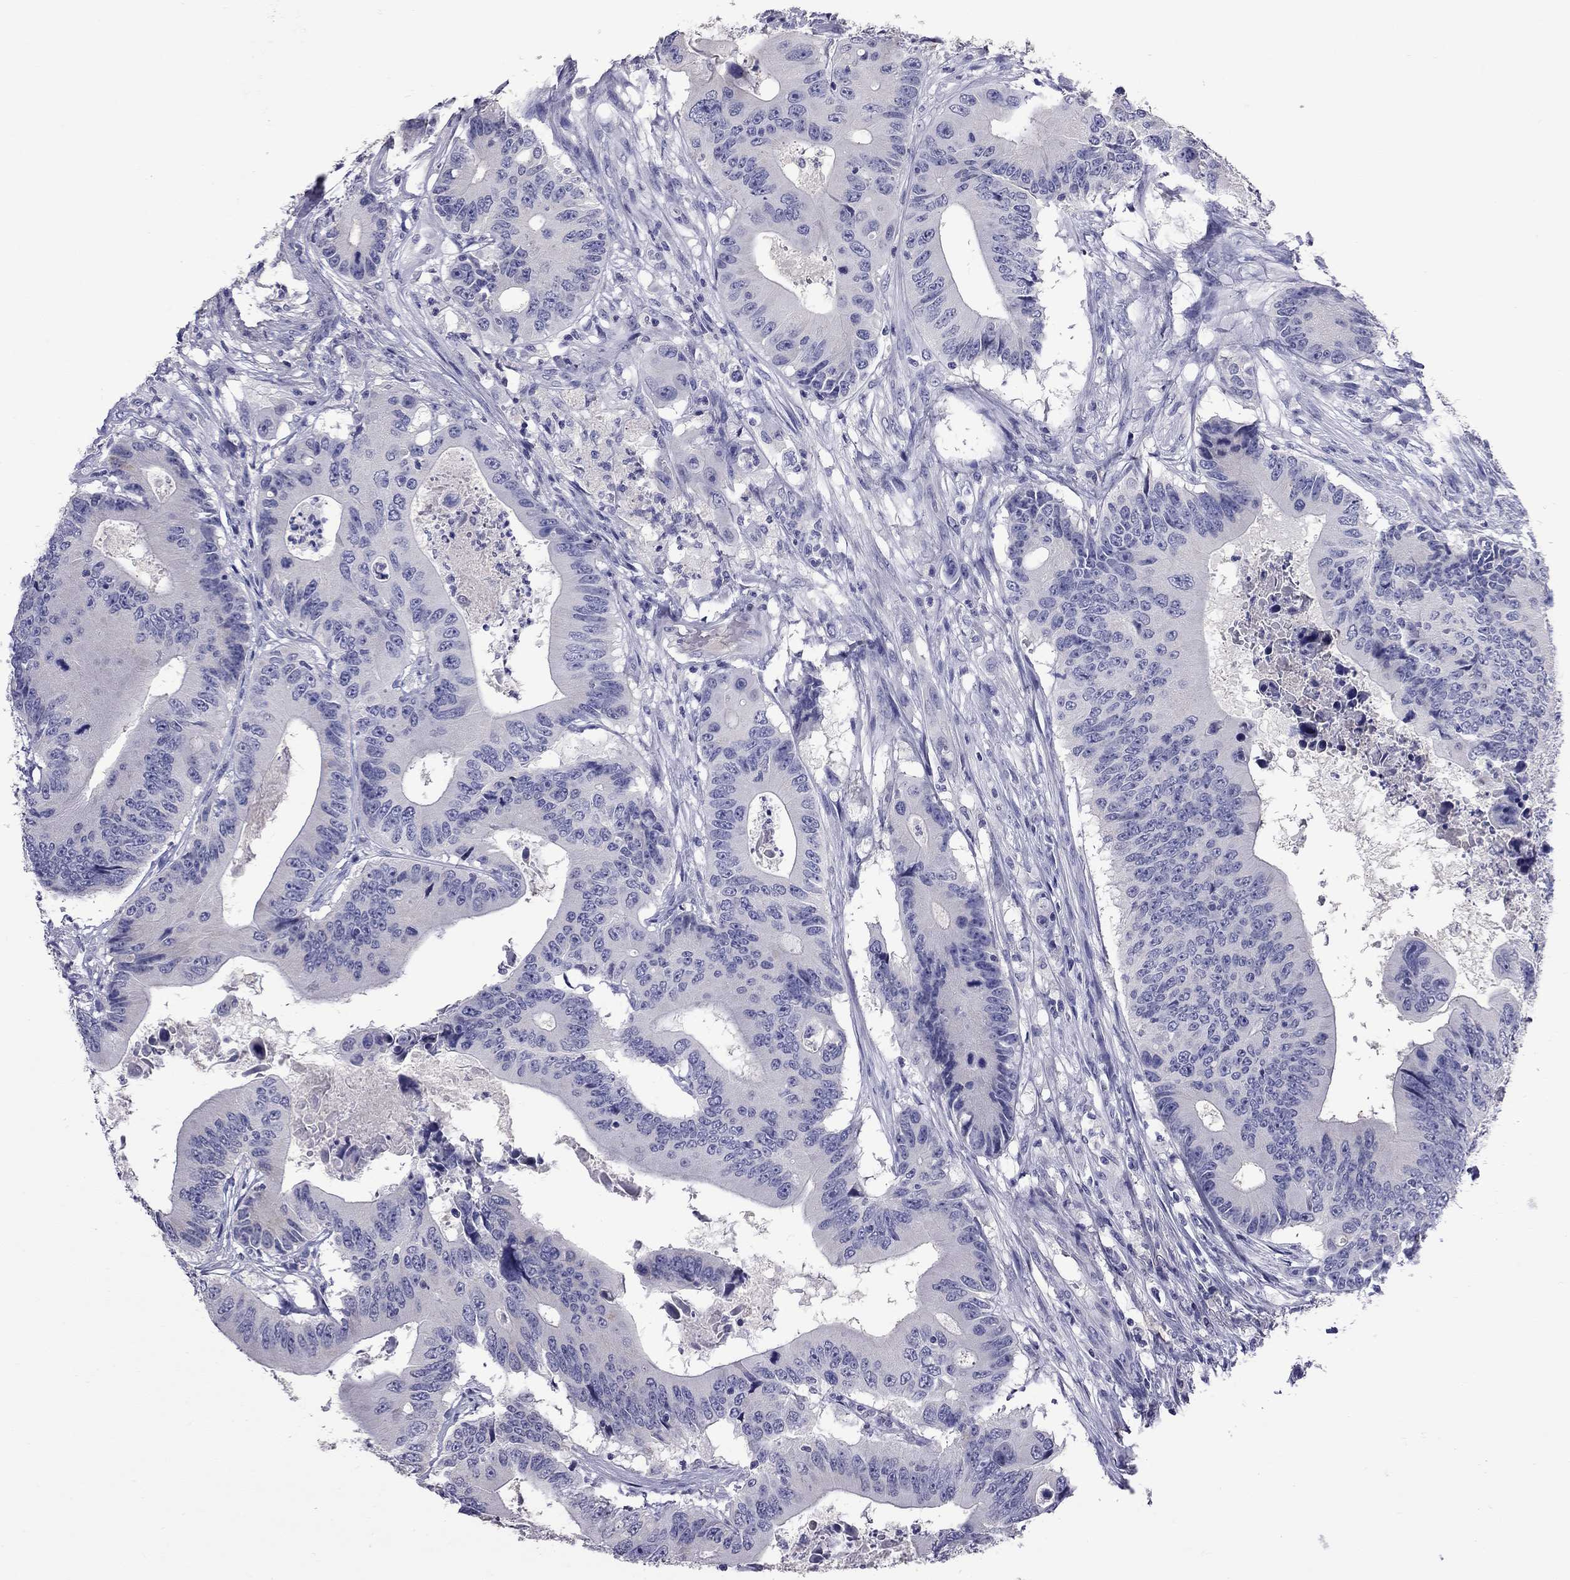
{"staining": {"intensity": "negative", "quantity": "none", "location": "none"}, "tissue": "colorectal cancer", "cell_type": "Tumor cells", "image_type": "cancer", "snomed": [{"axis": "morphology", "description": "Adenocarcinoma, NOS"}, {"axis": "topography", "description": "Colon"}], "caption": "Immunohistochemical staining of adenocarcinoma (colorectal) reveals no significant staining in tumor cells.", "gene": "CFAP91", "patient": {"sex": "female", "age": 90}}